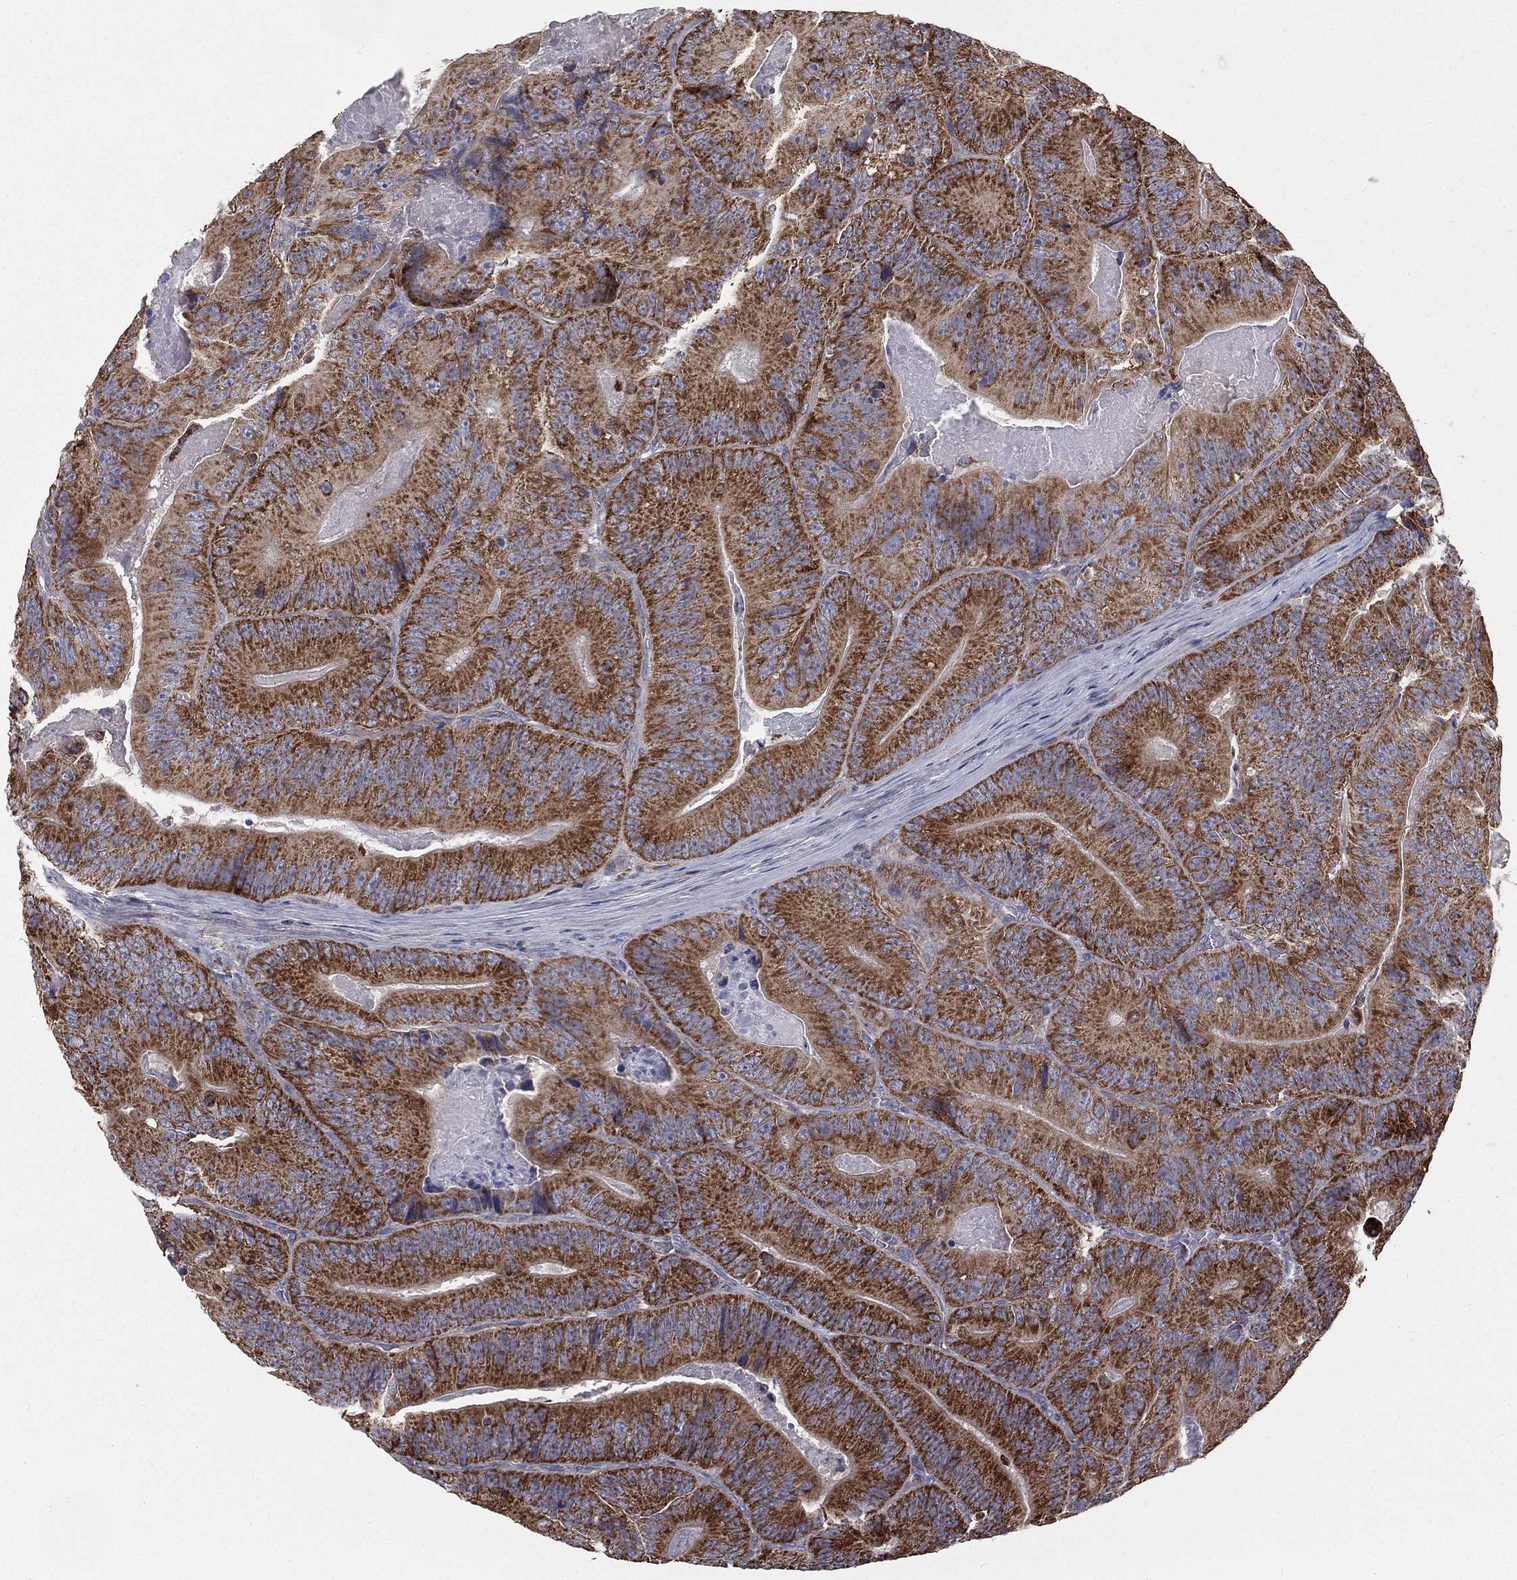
{"staining": {"intensity": "strong", "quantity": ">75%", "location": "cytoplasmic/membranous"}, "tissue": "colorectal cancer", "cell_type": "Tumor cells", "image_type": "cancer", "snomed": [{"axis": "morphology", "description": "Adenocarcinoma, NOS"}, {"axis": "topography", "description": "Colon"}], "caption": "Immunohistochemistry of human colorectal adenocarcinoma displays high levels of strong cytoplasmic/membranous expression in about >75% of tumor cells. The staining is performed using DAB (3,3'-diaminobenzidine) brown chromogen to label protein expression. The nuclei are counter-stained blue using hematoxylin.", "gene": "HADH", "patient": {"sex": "female", "age": 86}}